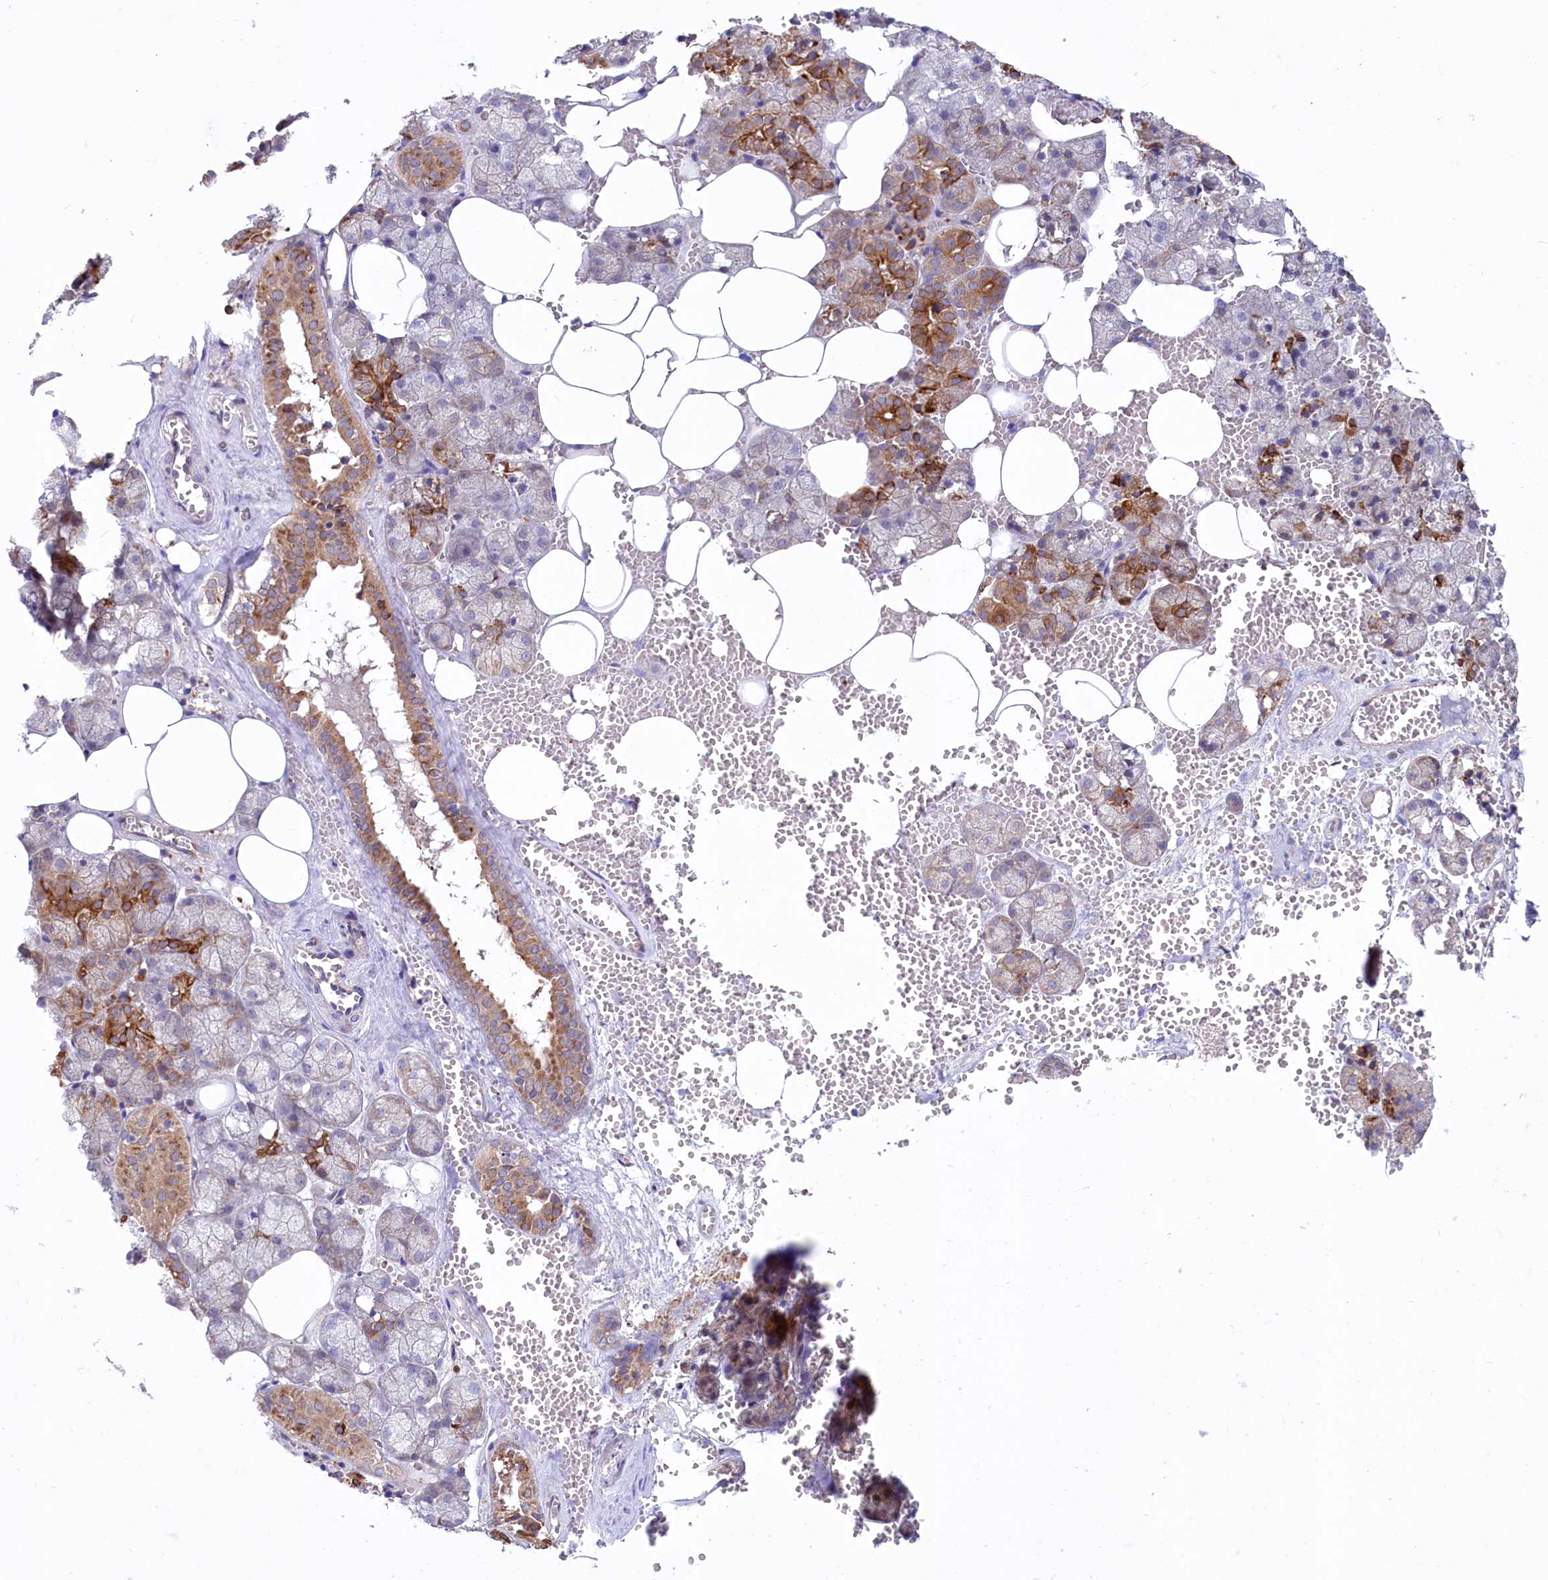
{"staining": {"intensity": "strong", "quantity": "25%-75%", "location": "cytoplasmic/membranous"}, "tissue": "salivary gland", "cell_type": "Glandular cells", "image_type": "normal", "snomed": [{"axis": "morphology", "description": "Normal tissue, NOS"}, {"axis": "topography", "description": "Salivary gland"}], "caption": "Immunohistochemistry (IHC) (DAB) staining of unremarkable salivary gland exhibits strong cytoplasmic/membranous protein staining in about 25%-75% of glandular cells. (Brightfield microscopy of DAB IHC at high magnification).", "gene": "CHID1", "patient": {"sex": "male", "age": 62}}